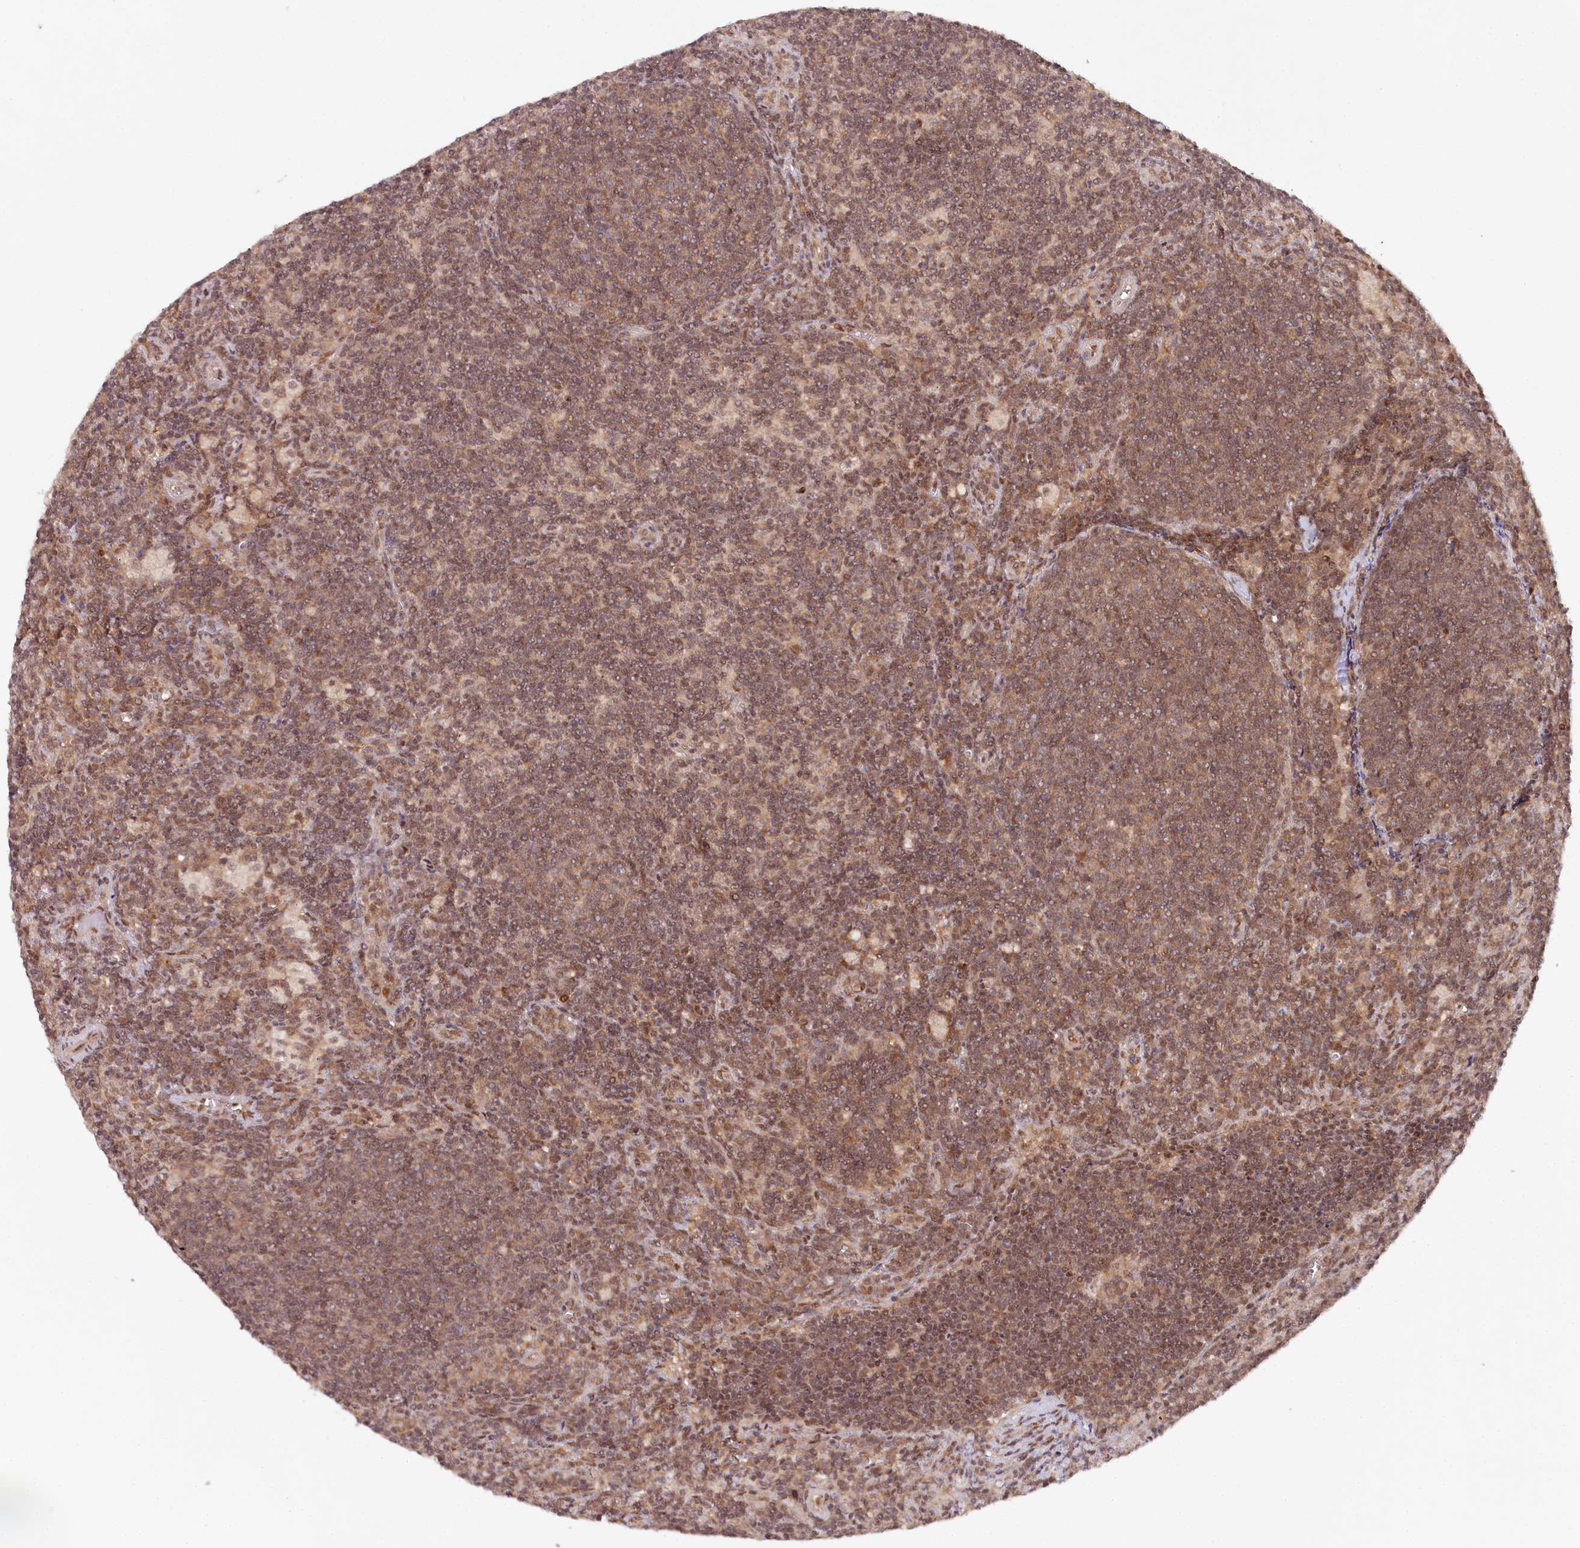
{"staining": {"intensity": "moderate", "quantity": ">75%", "location": "cytoplasmic/membranous,nuclear"}, "tissue": "lymph node", "cell_type": "Germinal center cells", "image_type": "normal", "snomed": [{"axis": "morphology", "description": "Normal tissue, NOS"}, {"axis": "topography", "description": "Lymph node"}], "caption": "Immunohistochemical staining of normal human lymph node shows medium levels of moderate cytoplasmic/membranous,nuclear staining in about >75% of germinal center cells.", "gene": "CCDC65", "patient": {"sex": "male", "age": 69}}